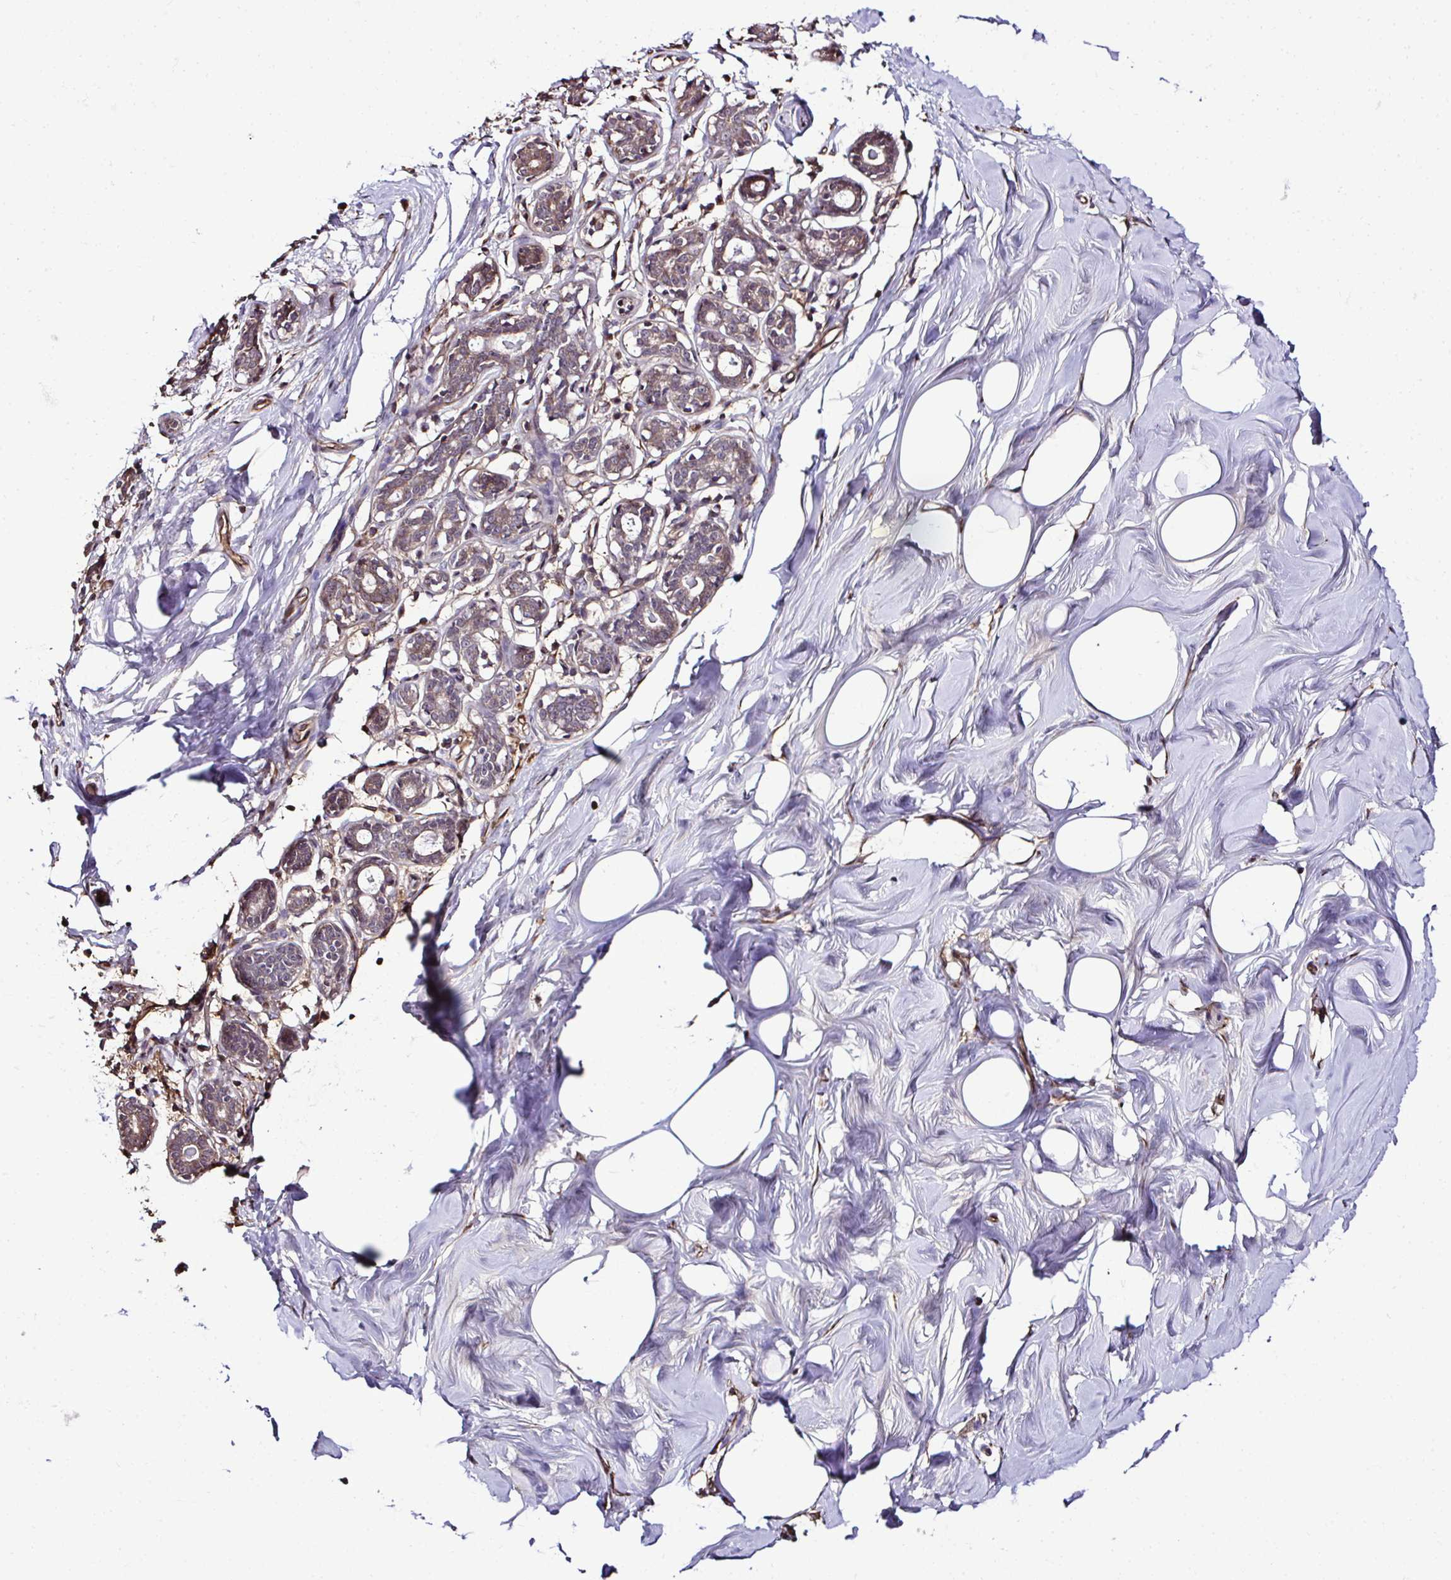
{"staining": {"intensity": "negative", "quantity": "none", "location": "none"}, "tissue": "breast", "cell_type": "Adipocytes", "image_type": "normal", "snomed": [{"axis": "morphology", "description": "Normal tissue, NOS"}, {"axis": "topography", "description": "Breast"}], "caption": "An immunohistochemistry (IHC) image of unremarkable breast is shown. There is no staining in adipocytes of breast.", "gene": "CCDC85C", "patient": {"sex": "female", "age": 27}}